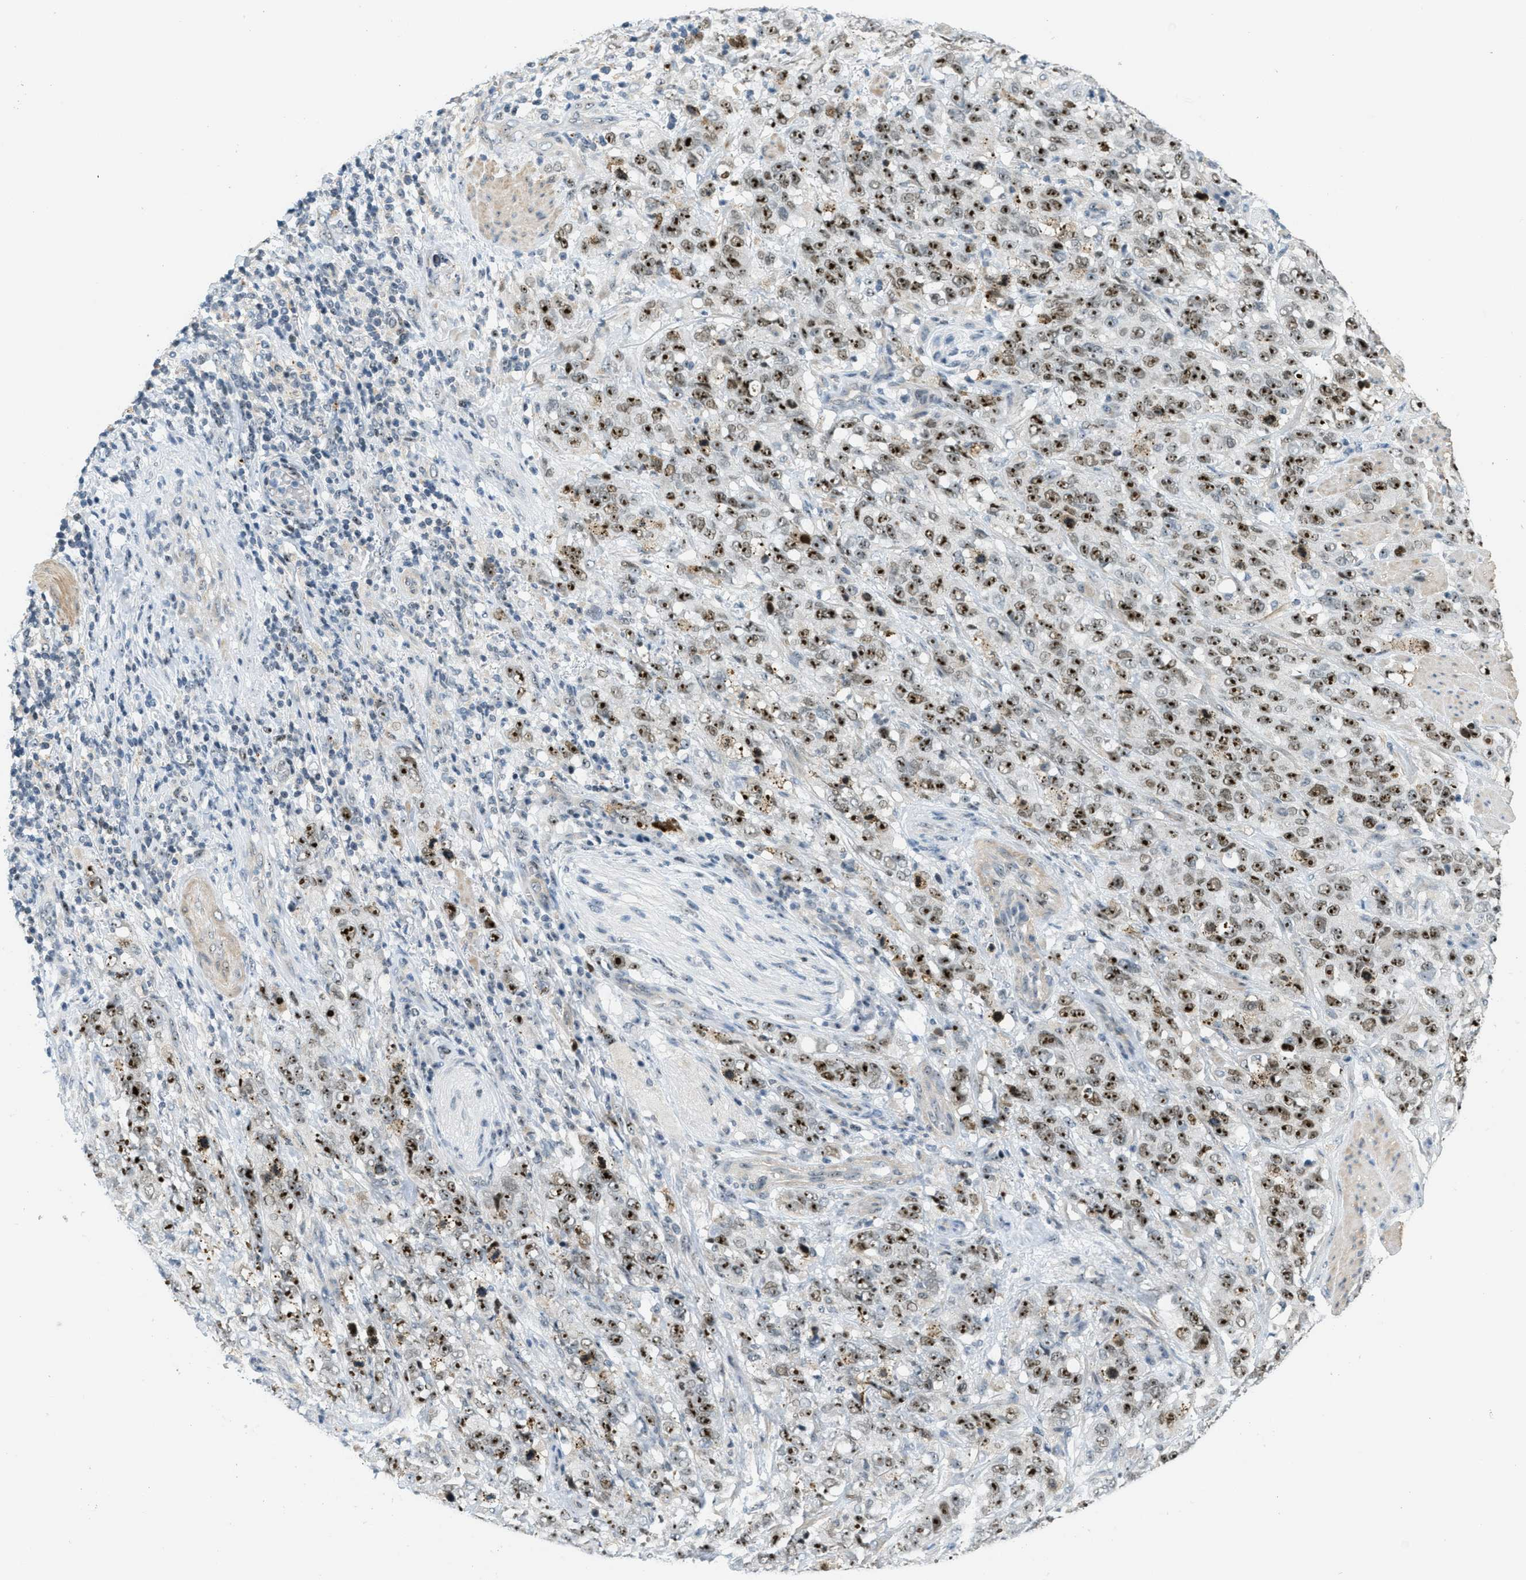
{"staining": {"intensity": "strong", "quantity": ">75%", "location": "nuclear"}, "tissue": "stomach cancer", "cell_type": "Tumor cells", "image_type": "cancer", "snomed": [{"axis": "morphology", "description": "Adenocarcinoma, NOS"}, {"axis": "topography", "description": "Stomach"}], "caption": "IHC (DAB) staining of human stomach cancer (adenocarcinoma) exhibits strong nuclear protein expression in approximately >75% of tumor cells. (IHC, brightfield microscopy, high magnification).", "gene": "DDX47", "patient": {"sex": "male", "age": 48}}